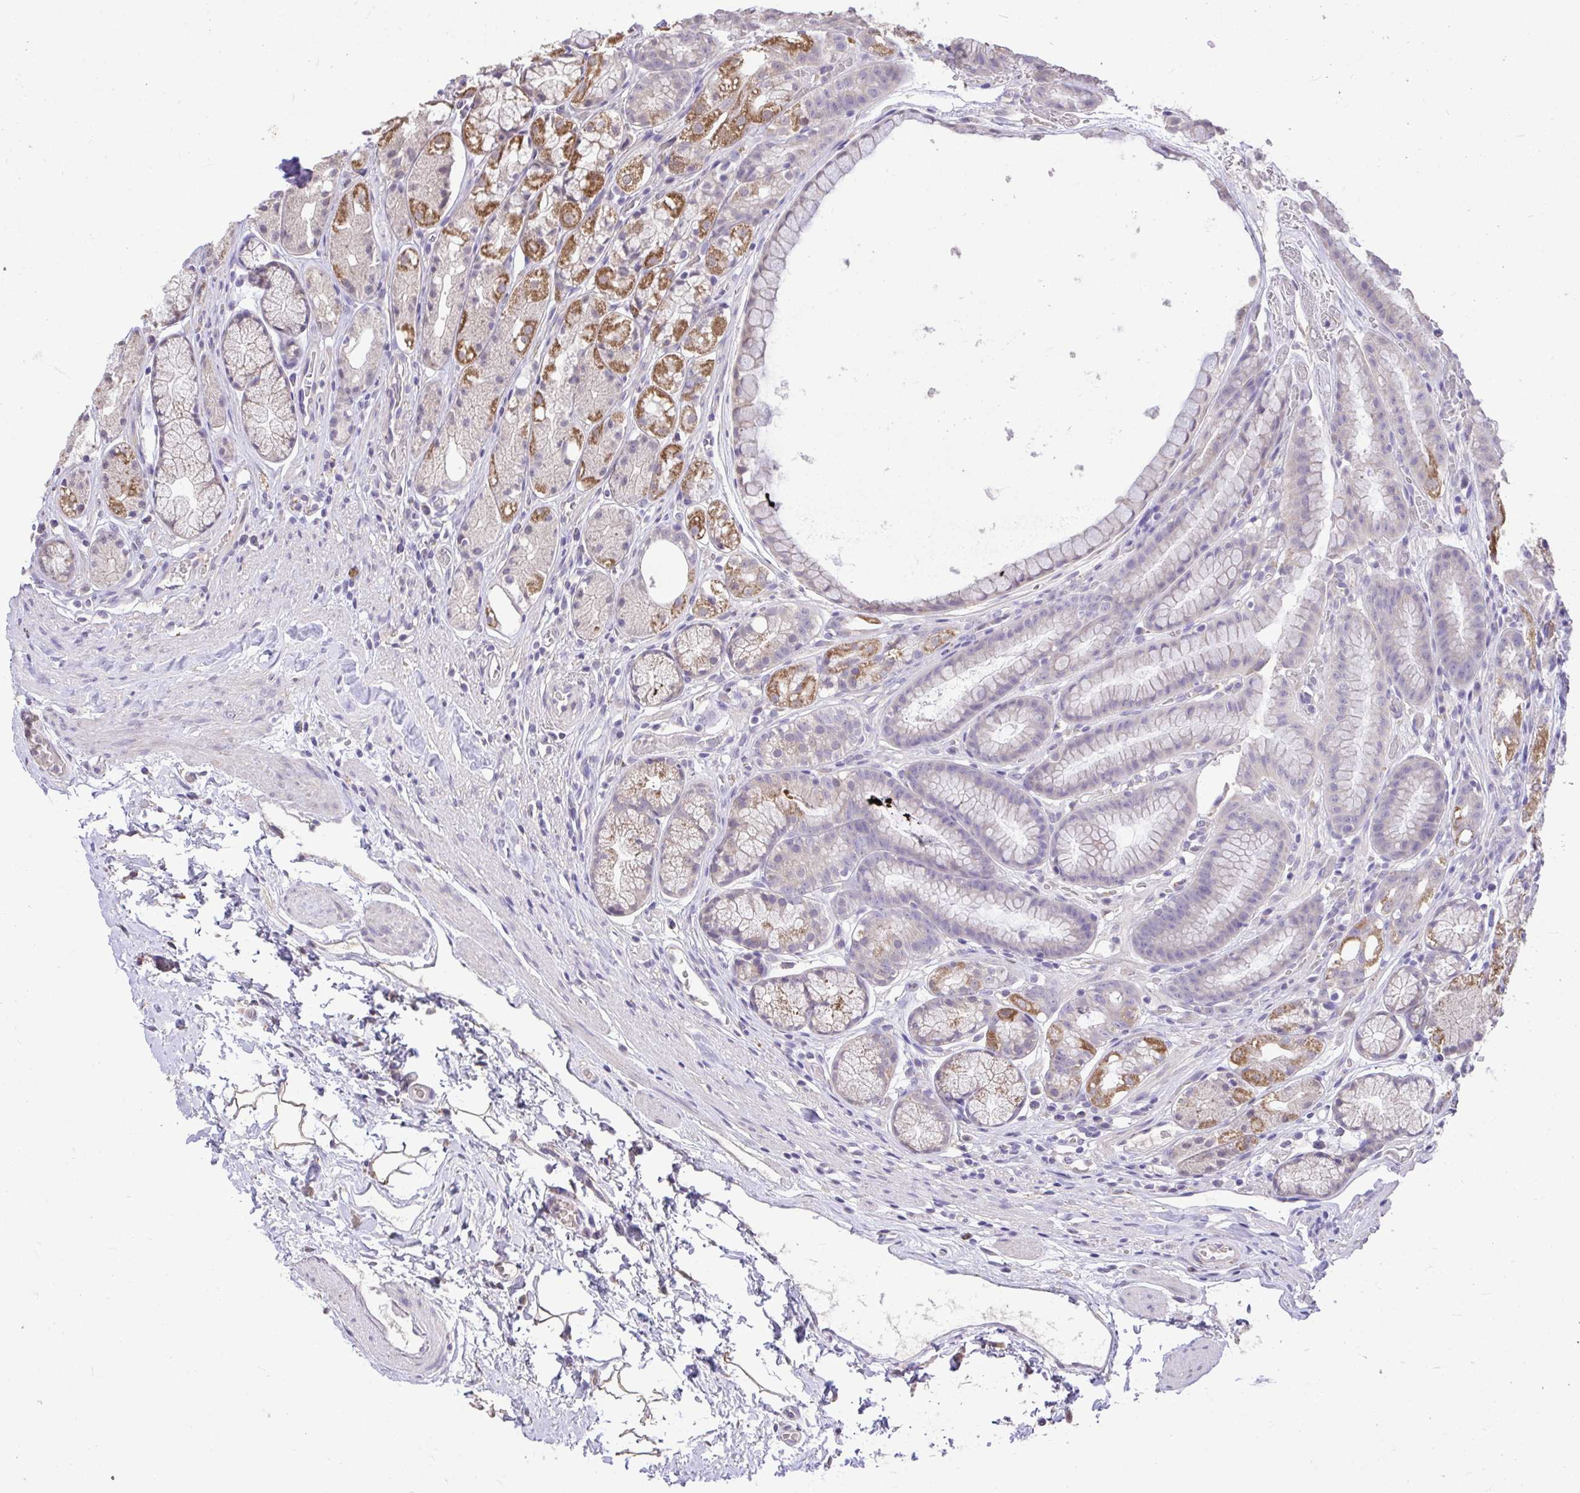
{"staining": {"intensity": "strong", "quantity": "25%-75%", "location": "cytoplasmic/membranous"}, "tissue": "stomach", "cell_type": "Glandular cells", "image_type": "normal", "snomed": [{"axis": "morphology", "description": "Normal tissue, NOS"}, {"axis": "topography", "description": "Smooth muscle"}, {"axis": "topography", "description": "Stomach"}], "caption": "A brown stain highlights strong cytoplasmic/membranous staining of a protein in glandular cells of normal human stomach. Immunohistochemistry (ihc) stains the protein of interest in brown and the nuclei are stained blue.", "gene": "MPC2", "patient": {"sex": "male", "age": 70}}